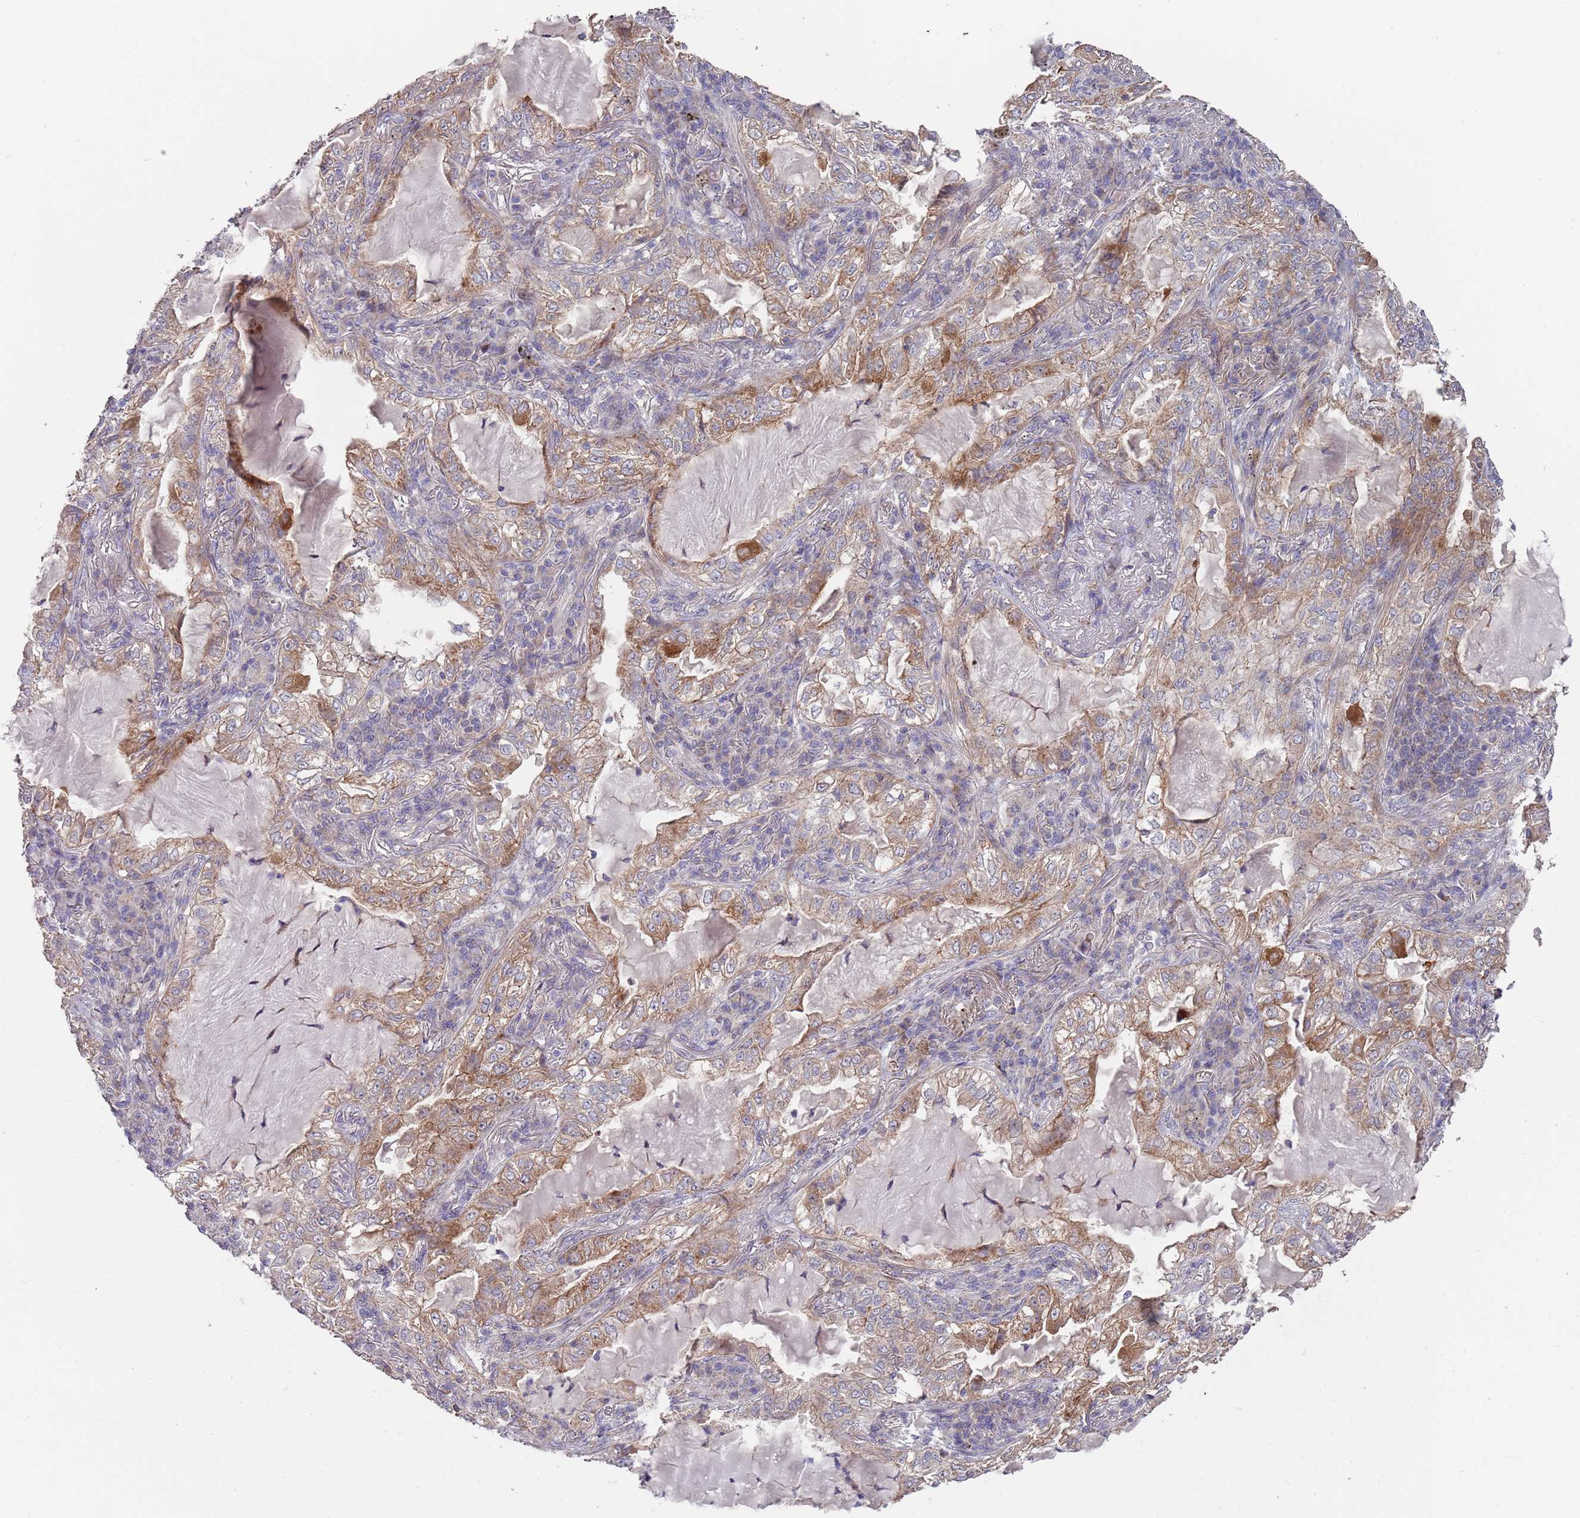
{"staining": {"intensity": "moderate", "quantity": "25%-75%", "location": "cytoplasmic/membranous"}, "tissue": "lung cancer", "cell_type": "Tumor cells", "image_type": "cancer", "snomed": [{"axis": "morphology", "description": "Adenocarcinoma, NOS"}, {"axis": "topography", "description": "Lung"}], "caption": "Lung adenocarcinoma was stained to show a protein in brown. There is medium levels of moderate cytoplasmic/membranous expression in approximately 25%-75% of tumor cells.", "gene": "ABCC10", "patient": {"sex": "female", "age": 73}}